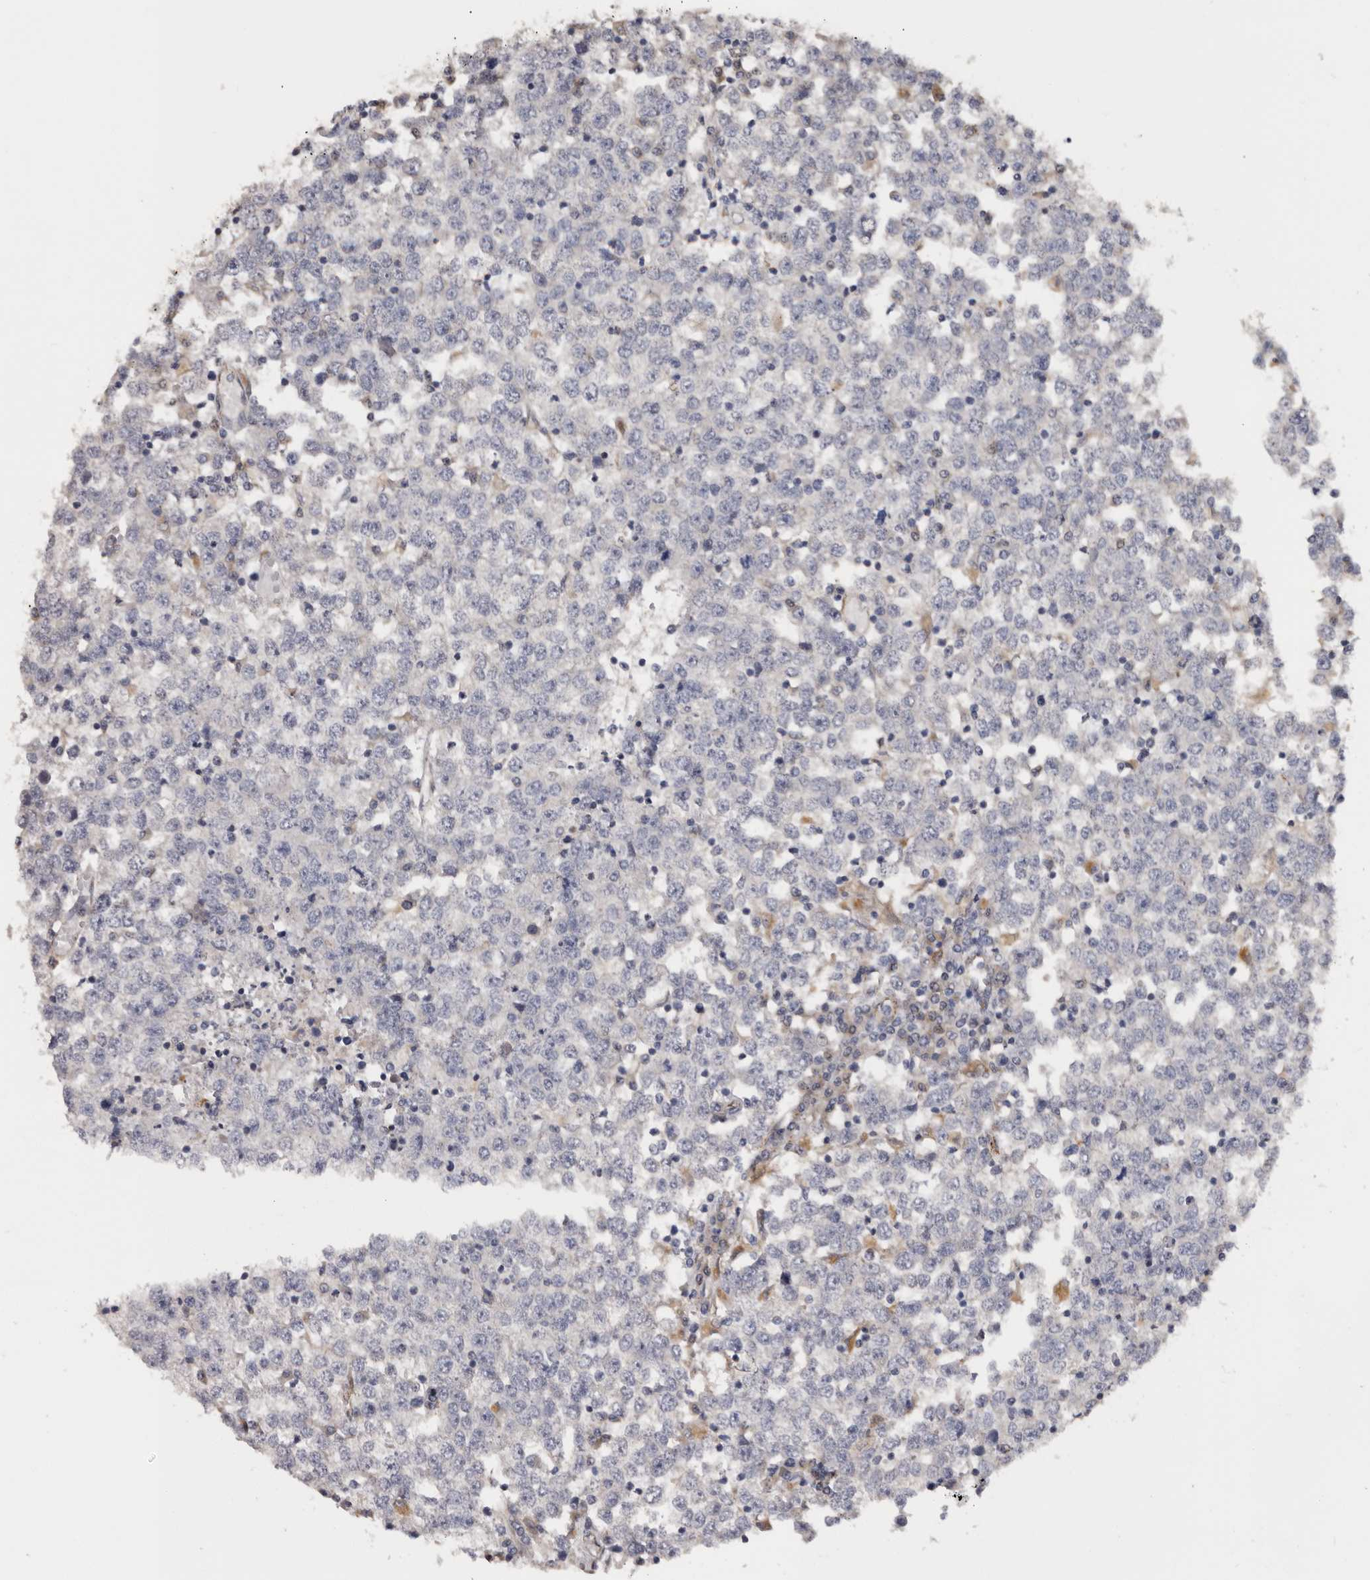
{"staining": {"intensity": "negative", "quantity": "none", "location": "none"}, "tissue": "testis cancer", "cell_type": "Tumor cells", "image_type": "cancer", "snomed": [{"axis": "morphology", "description": "Seminoma, NOS"}, {"axis": "topography", "description": "Testis"}], "caption": "Tumor cells are negative for protein expression in human testis seminoma.", "gene": "DAP", "patient": {"sex": "male", "age": 65}}